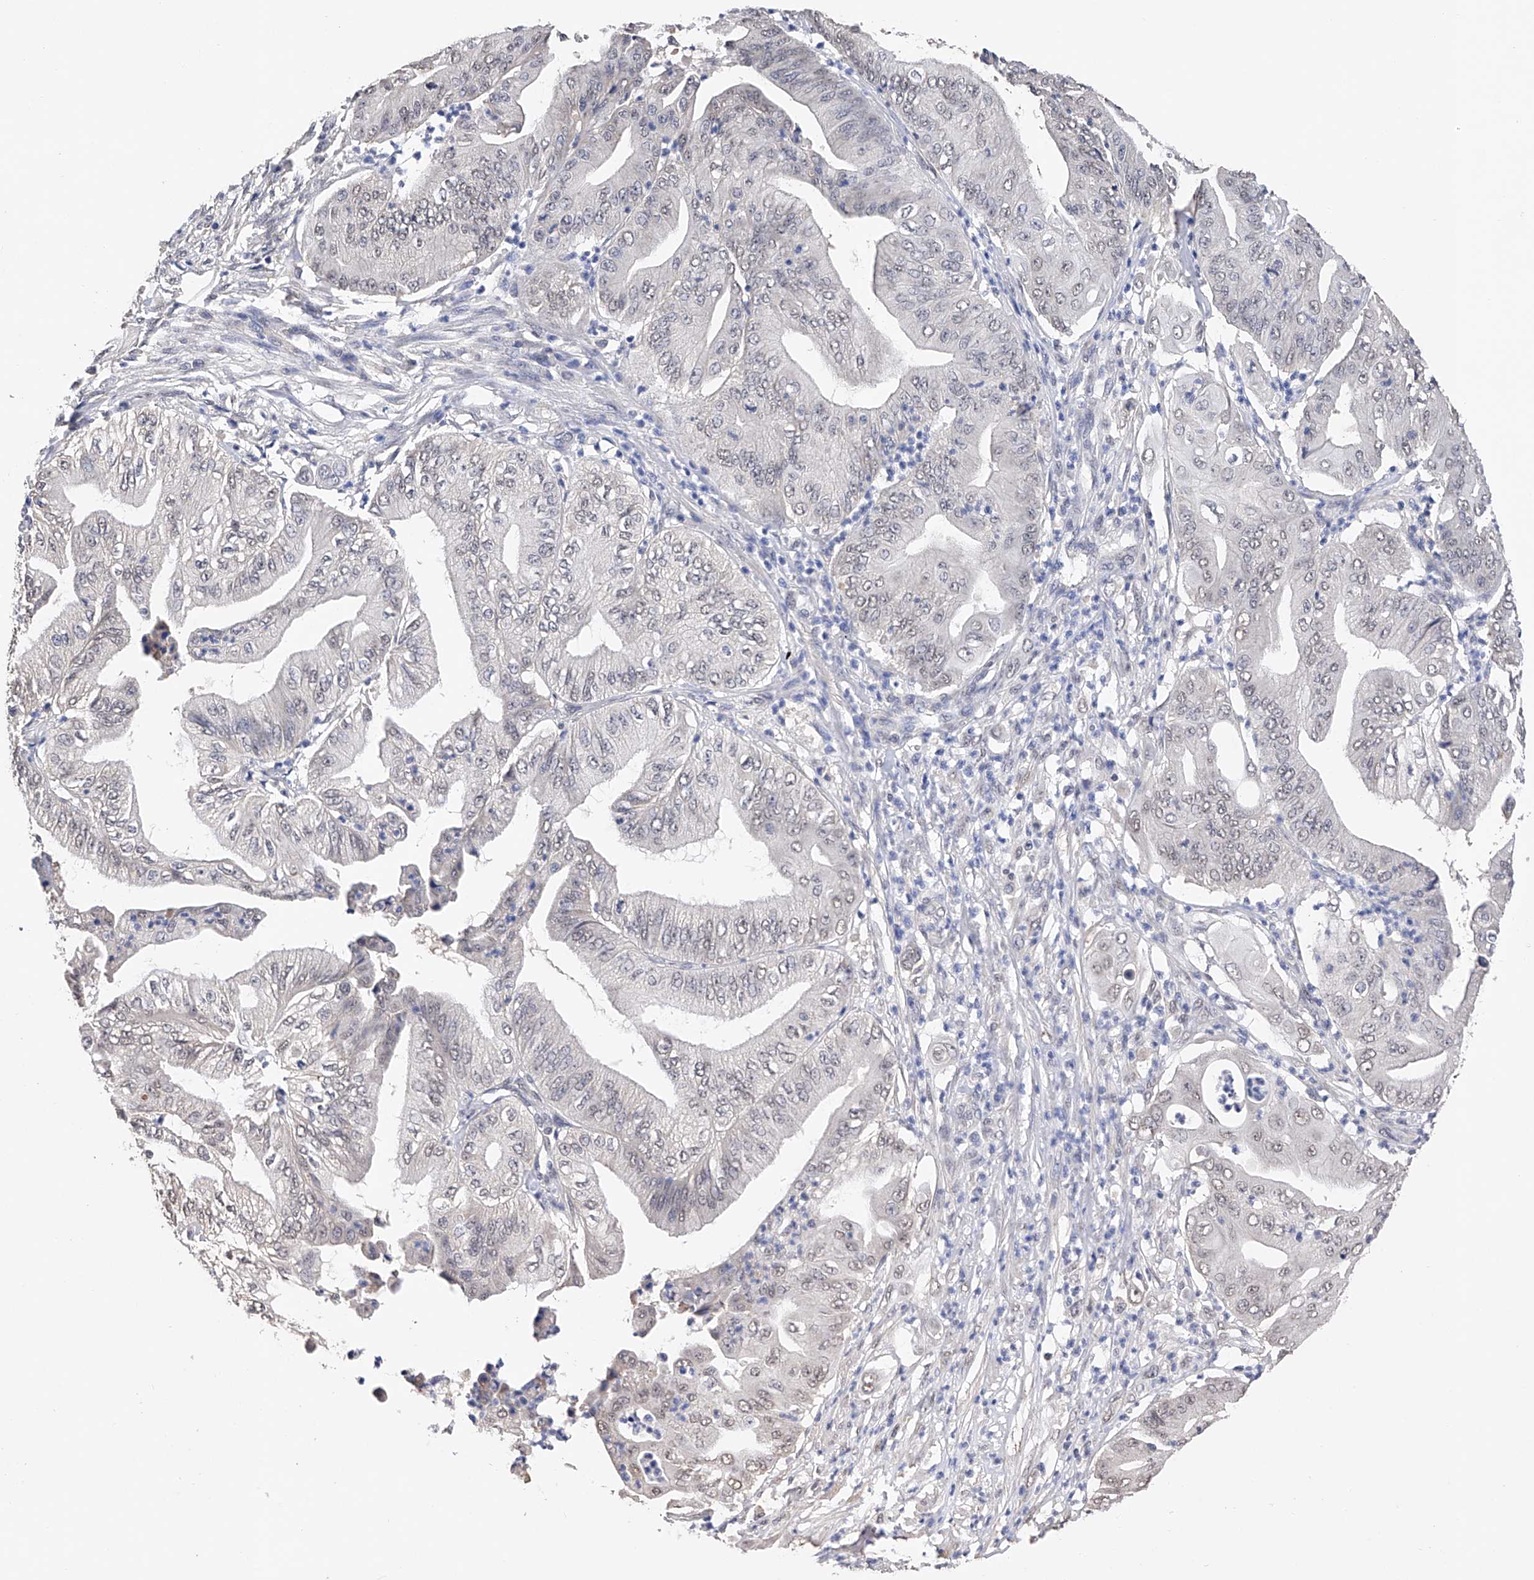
{"staining": {"intensity": "negative", "quantity": "none", "location": "none"}, "tissue": "pancreatic cancer", "cell_type": "Tumor cells", "image_type": "cancer", "snomed": [{"axis": "morphology", "description": "Adenocarcinoma, NOS"}, {"axis": "topography", "description": "Pancreas"}], "caption": "Immunohistochemical staining of human adenocarcinoma (pancreatic) demonstrates no significant expression in tumor cells. The staining was performed using DAB to visualize the protein expression in brown, while the nuclei were stained in blue with hematoxylin (Magnification: 20x).", "gene": "DMAP1", "patient": {"sex": "female", "age": 77}}